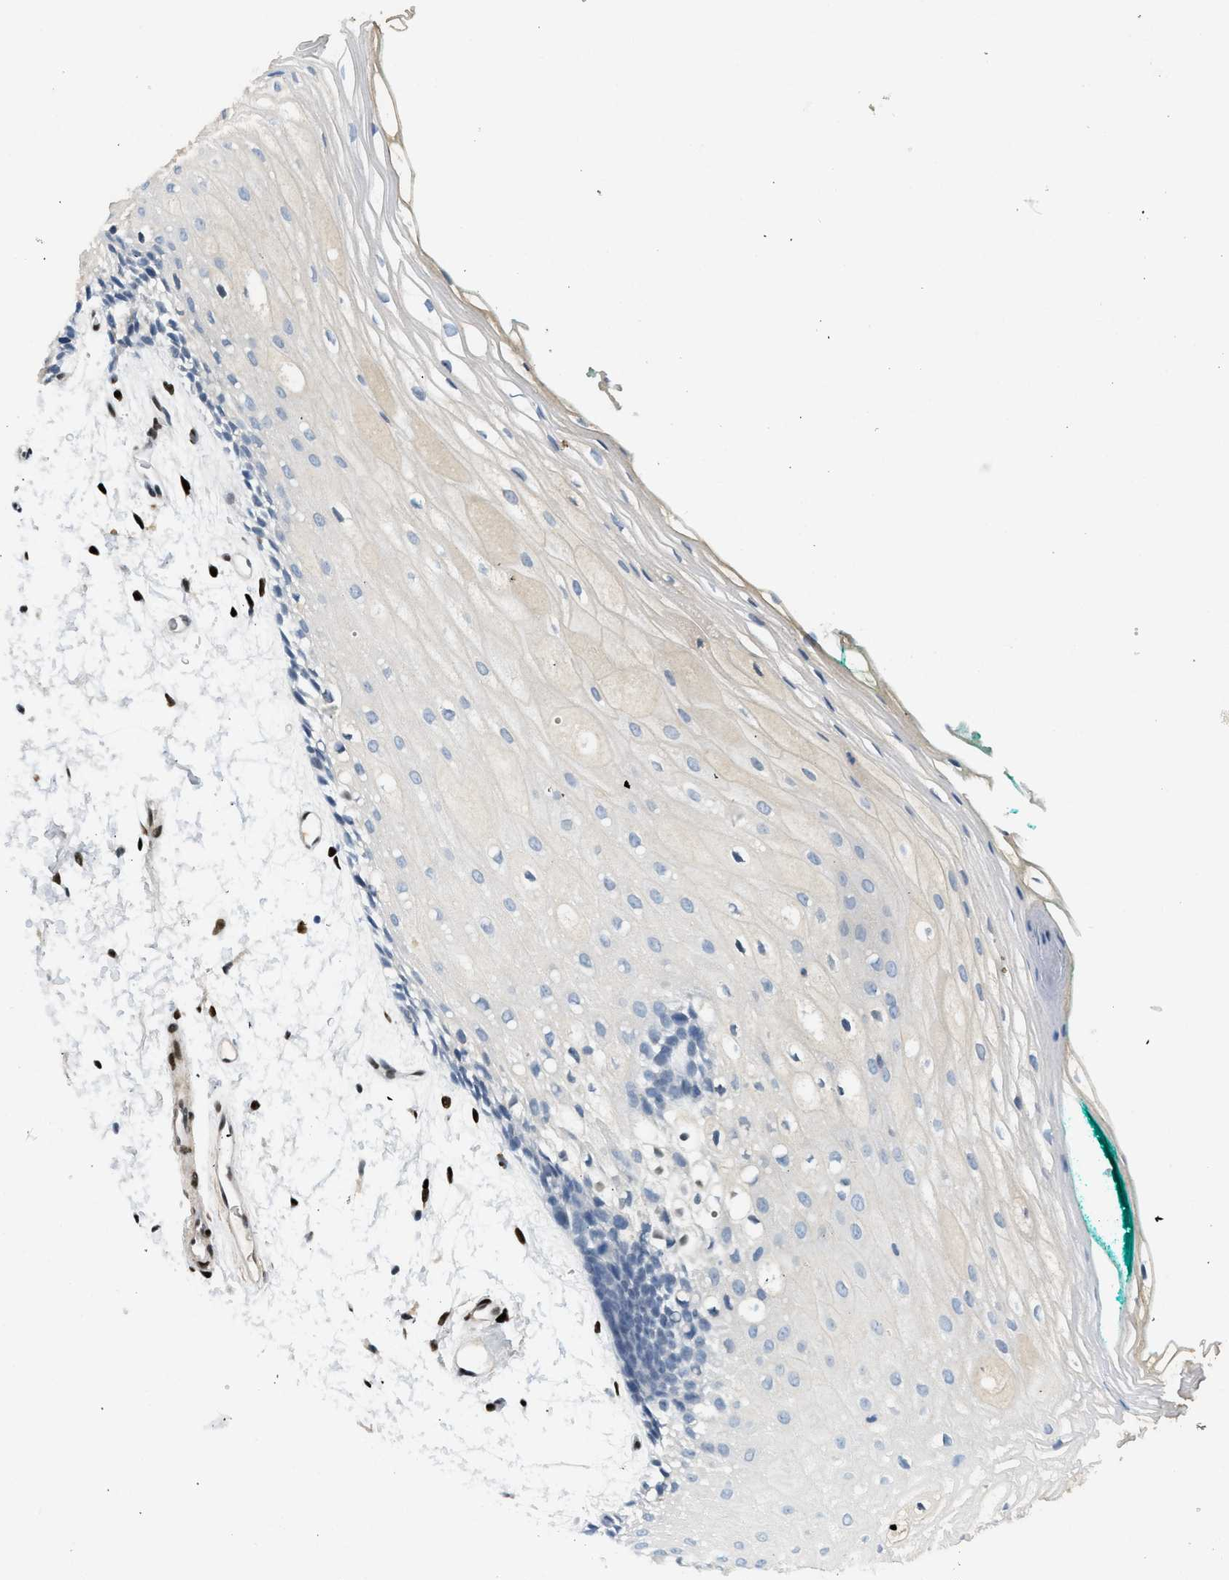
{"staining": {"intensity": "negative", "quantity": "none", "location": "none"}, "tissue": "oral mucosa", "cell_type": "Squamous epithelial cells", "image_type": "normal", "snomed": [{"axis": "morphology", "description": "Normal tissue, NOS"}, {"axis": "topography", "description": "Skeletal muscle"}, {"axis": "topography", "description": "Oral tissue"}, {"axis": "topography", "description": "Peripheral nerve tissue"}], "caption": "Oral mucosa stained for a protein using immunohistochemistry demonstrates no expression squamous epithelial cells.", "gene": "ZBTB20", "patient": {"sex": "female", "age": 84}}